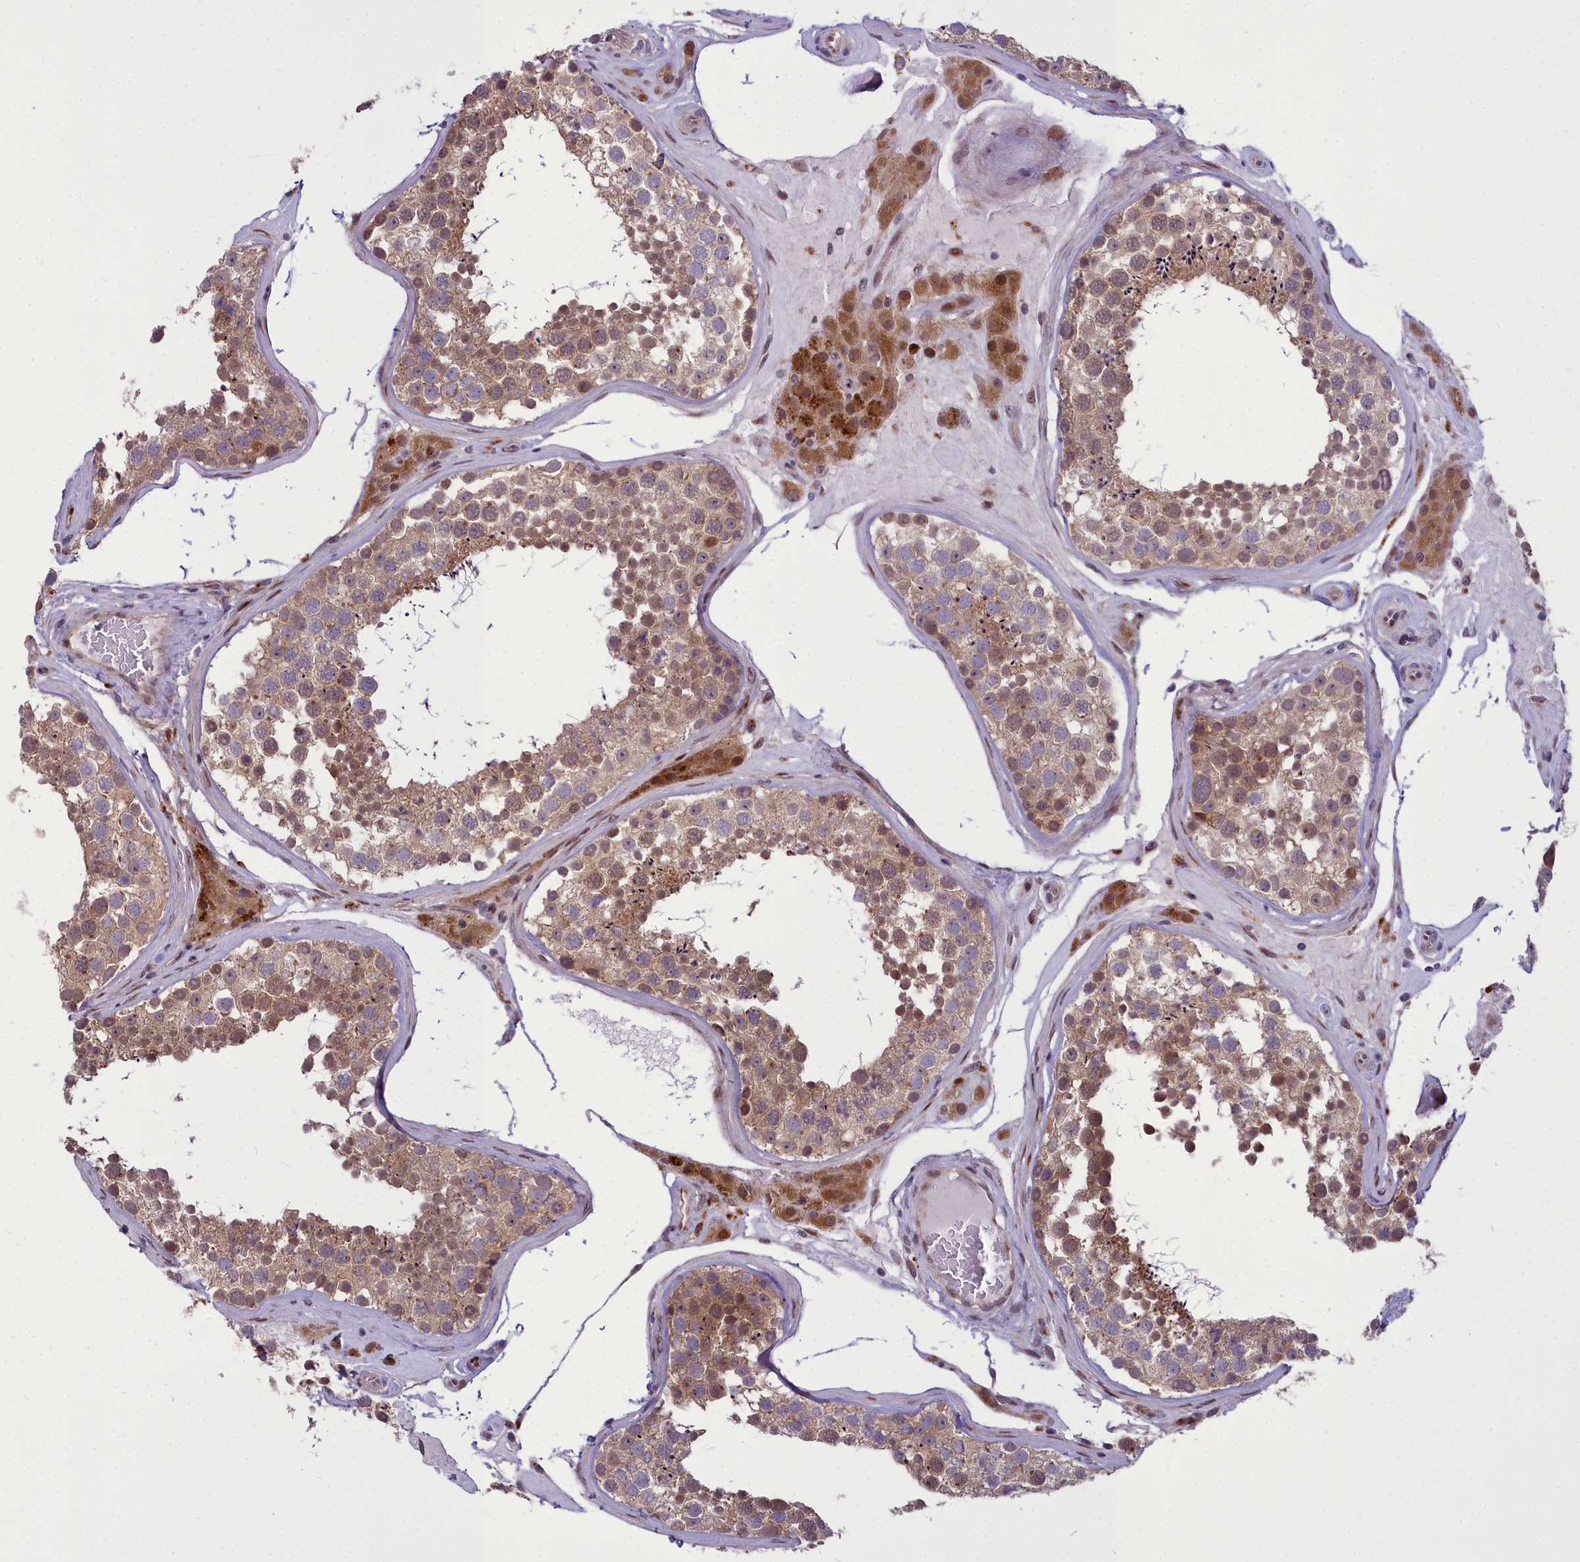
{"staining": {"intensity": "moderate", "quantity": ">75%", "location": "cytoplasmic/membranous,nuclear"}, "tissue": "testis", "cell_type": "Cells in seminiferous ducts", "image_type": "normal", "snomed": [{"axis": "morphology", "description": "Normal tissue, NOS"}, {"axis": "topography", "description": "Testis"}], "caption": "Cells in seminiferous ducts show medium levels of moderate cytoplasmic/membranous,nuclear staining in approximately >75% of cells in benign testis. Nuclei are stained in blue.", "gene": "AP1M1", "patient": {"sex": "male", "age": 46}}